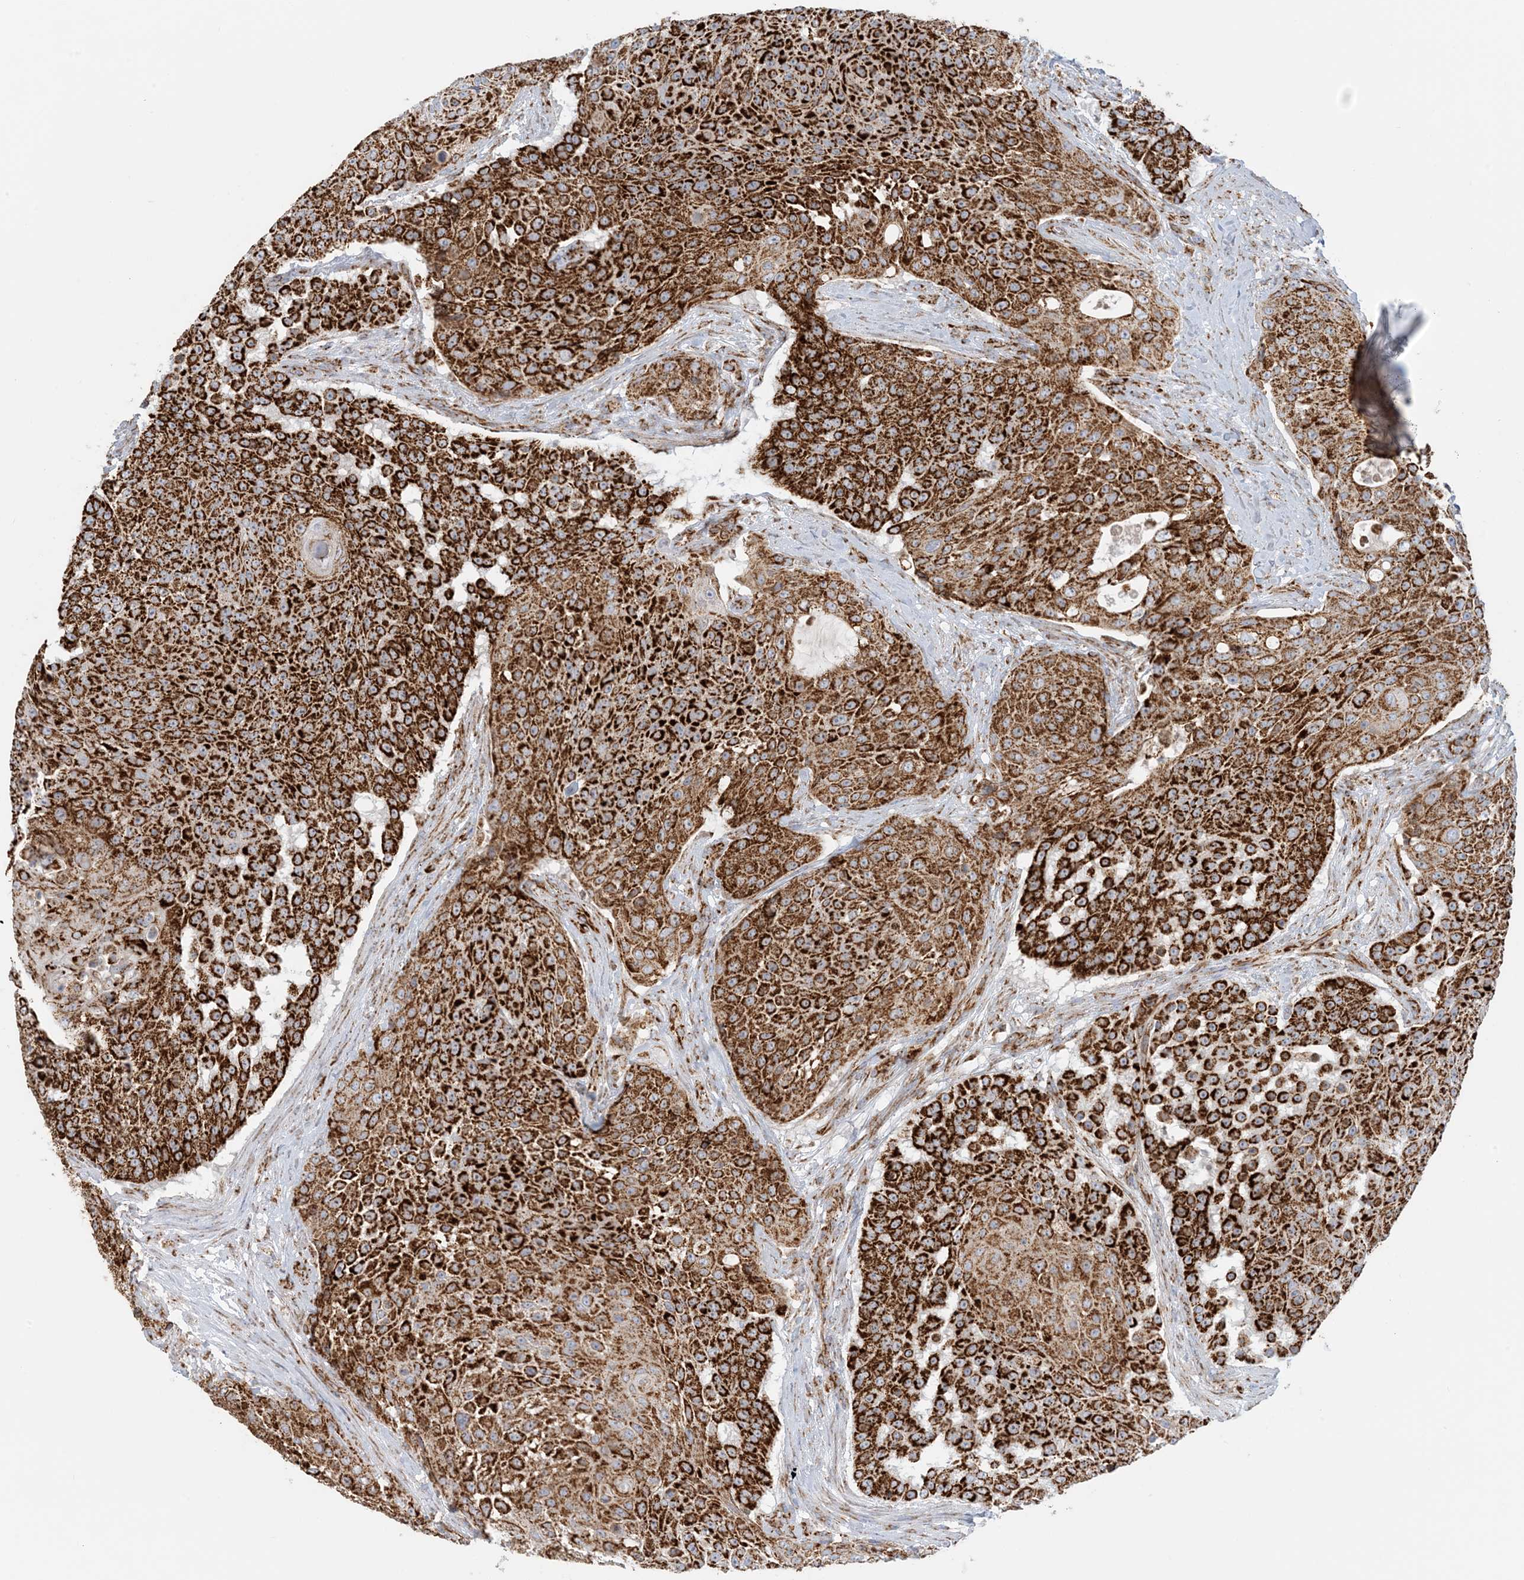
{"staining": {"intensity": "strong", "quantity": ">75%", "location": "cytoplasmic/membranous"}, "tissue": "urothelial cancer", "cell_type": "Tumor cells", "image_type": "cancer", "snomed": [{"axis": "morphology", "description": "Urothelial carcinoma, High grade"}, {"axis": "topography", "description": "Urinary bladder"}], "caption": "Protein staining displays strong cytoplasmic/membranous staining in about >75% of tumor cells in urothelial cancer.", "gene": "COA3", "patient": {"sex": "female", "age": 63}}